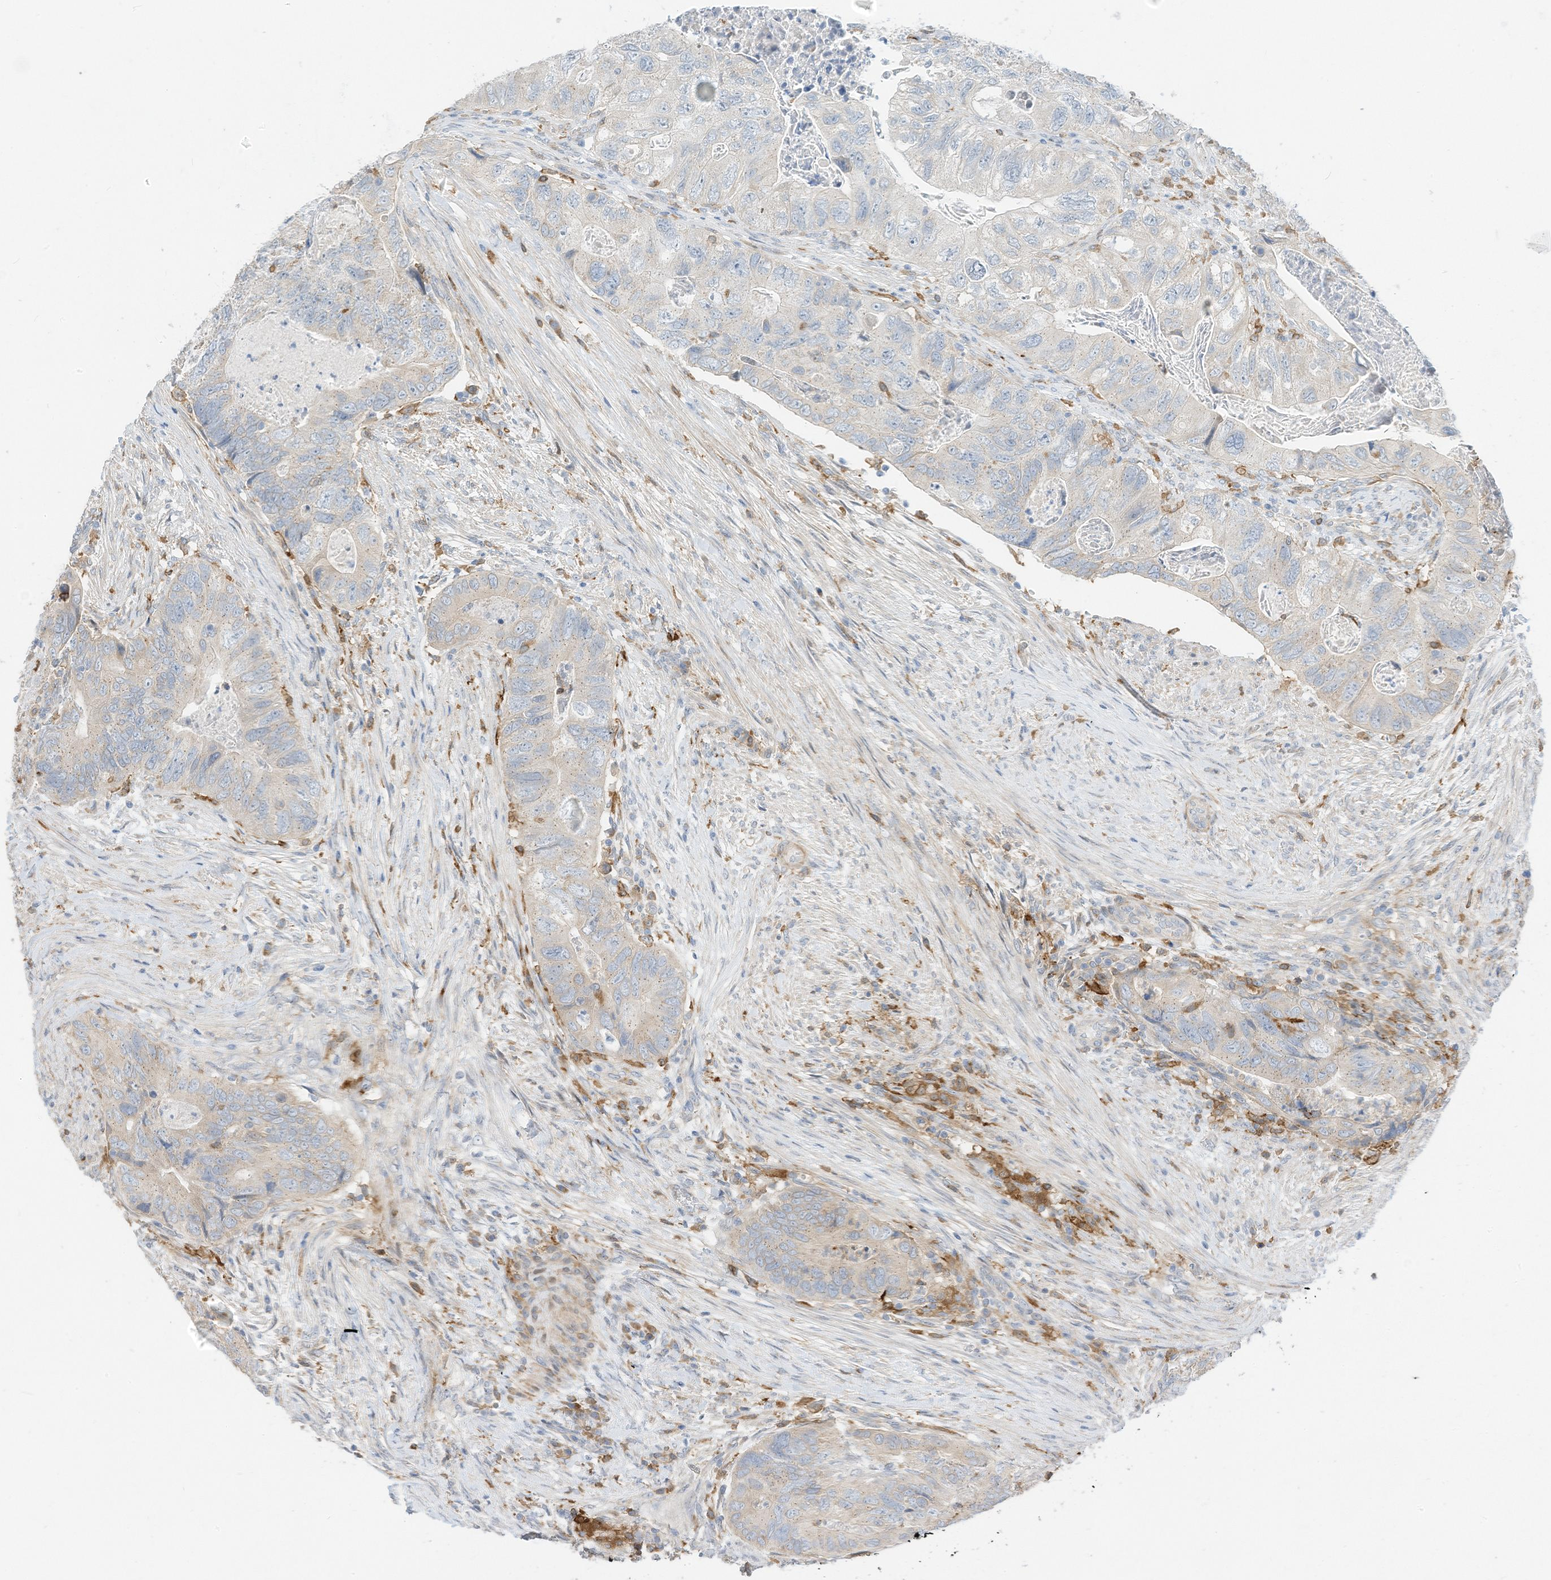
{"staining": {"intensity": "negative", "quantity": "none", "location": "none"}, "tissue": "colorectal cancer", "cell_type": "Tumor cells", "image_type": "cancer", "snomed": [{"axis": "morphology", "description": "Adenocarcinoma, NOS"}, {"axis": "topography", "description": "Rectum"}], "caption": "Tumor cells show no significant expression in adenocarcinoma (colorectal).", "gene": "ATP13A1", "patient": {"sex": "male", "age": 63}}